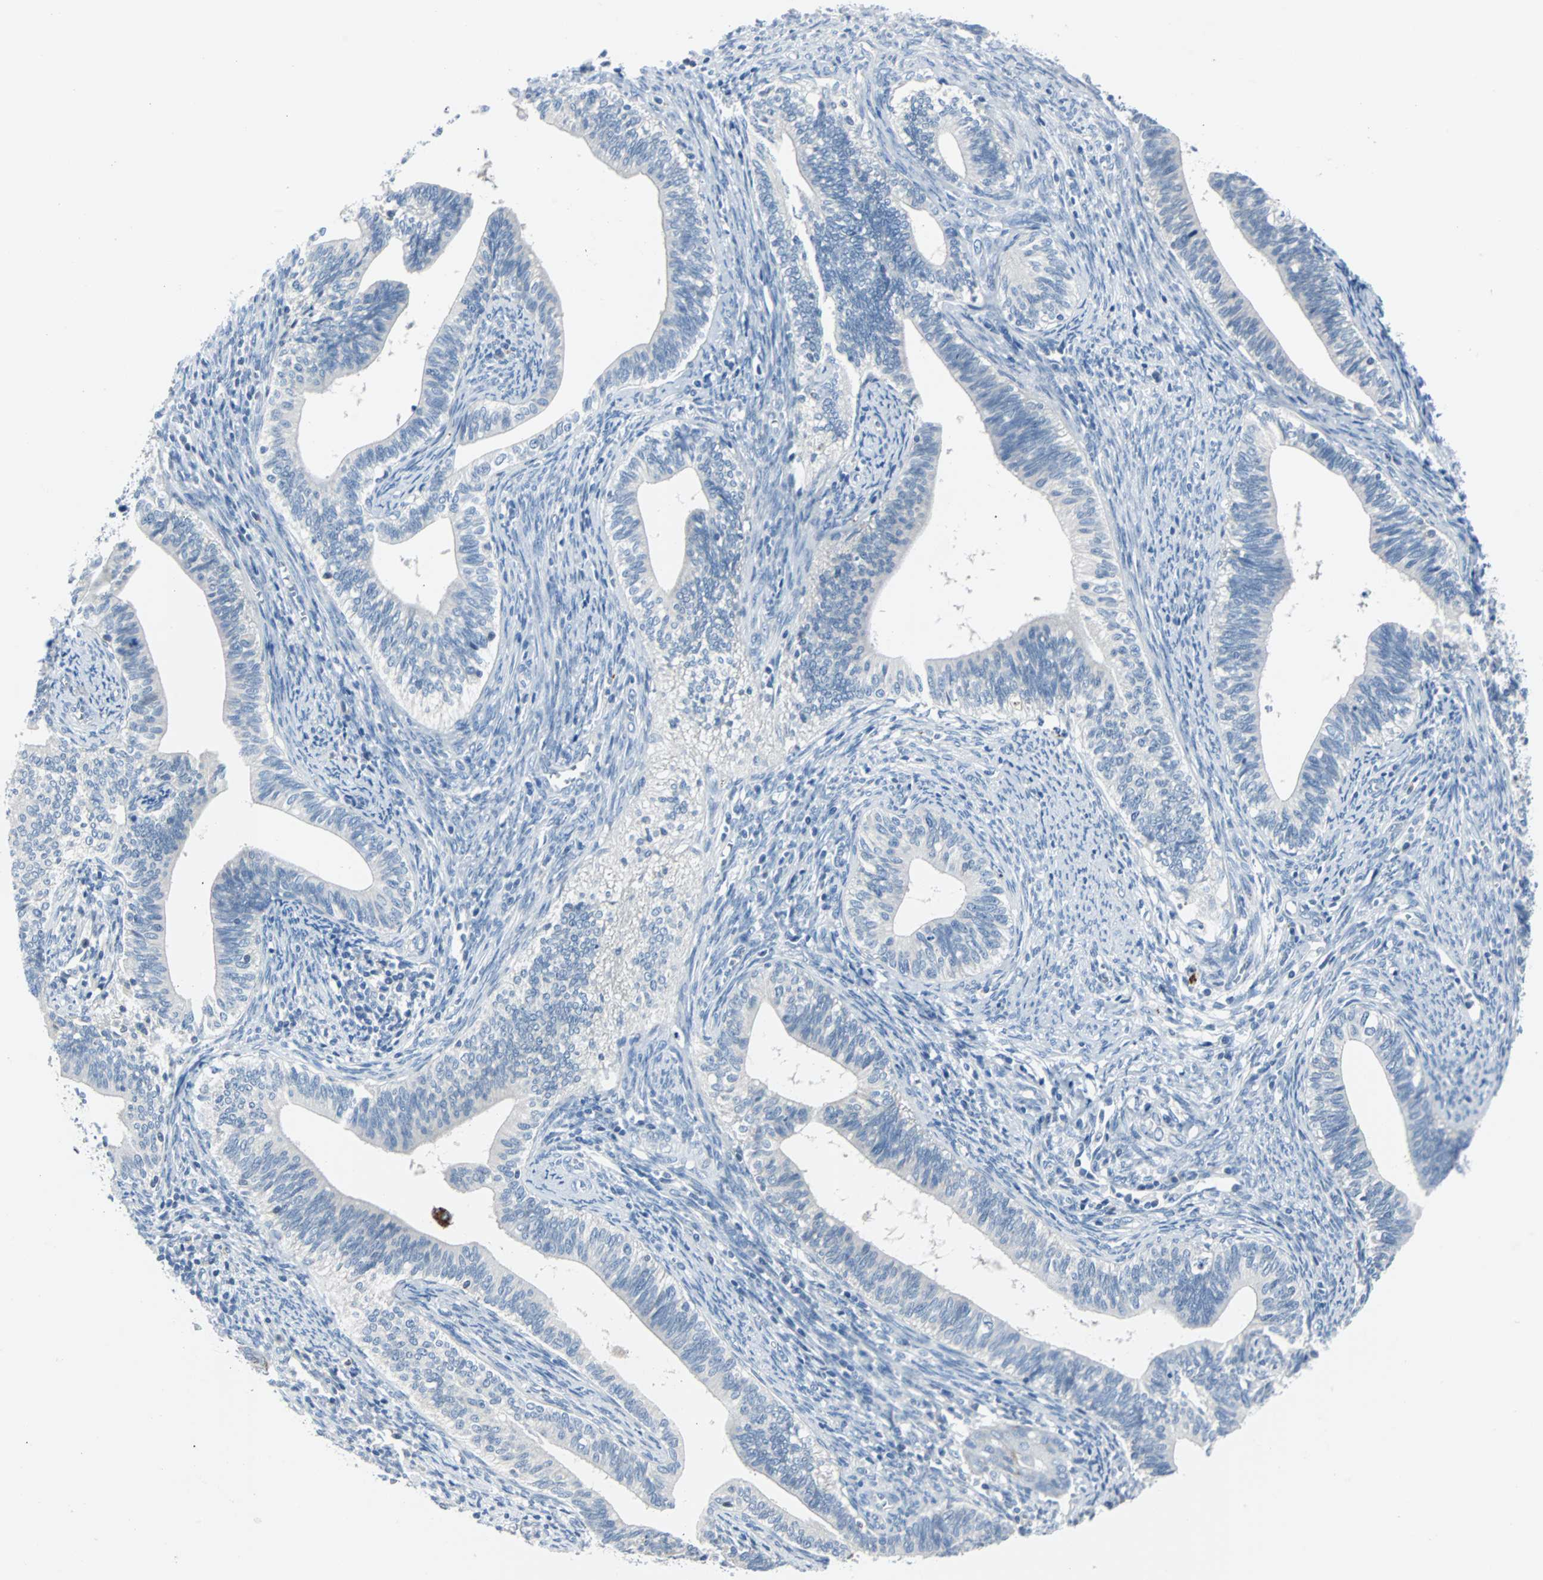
{"staining": {"intensity": "strong", "quantity": "<25%", "location": "cytoplasmic/membranous"}, "tissue": "cervical cancer", "cell_type": "Tumor cells", "image_type": "cancer", "snomed": [{"axis": "morphology", "description": "Adenocarcinoma, NOS"}, {"axis": "topography", "description": "Cervix"}], "caption": "Immunohistochemistry photomicrograph of human cervical cancer (adenocarcinoma) stained for a protein (brown), which exhibits medium levels of strong cytoplasmic/membranous staining in approximately <25% of tumor cells.", "gene": "RASA1", "patient": {"sex": "female", "age": 44}}